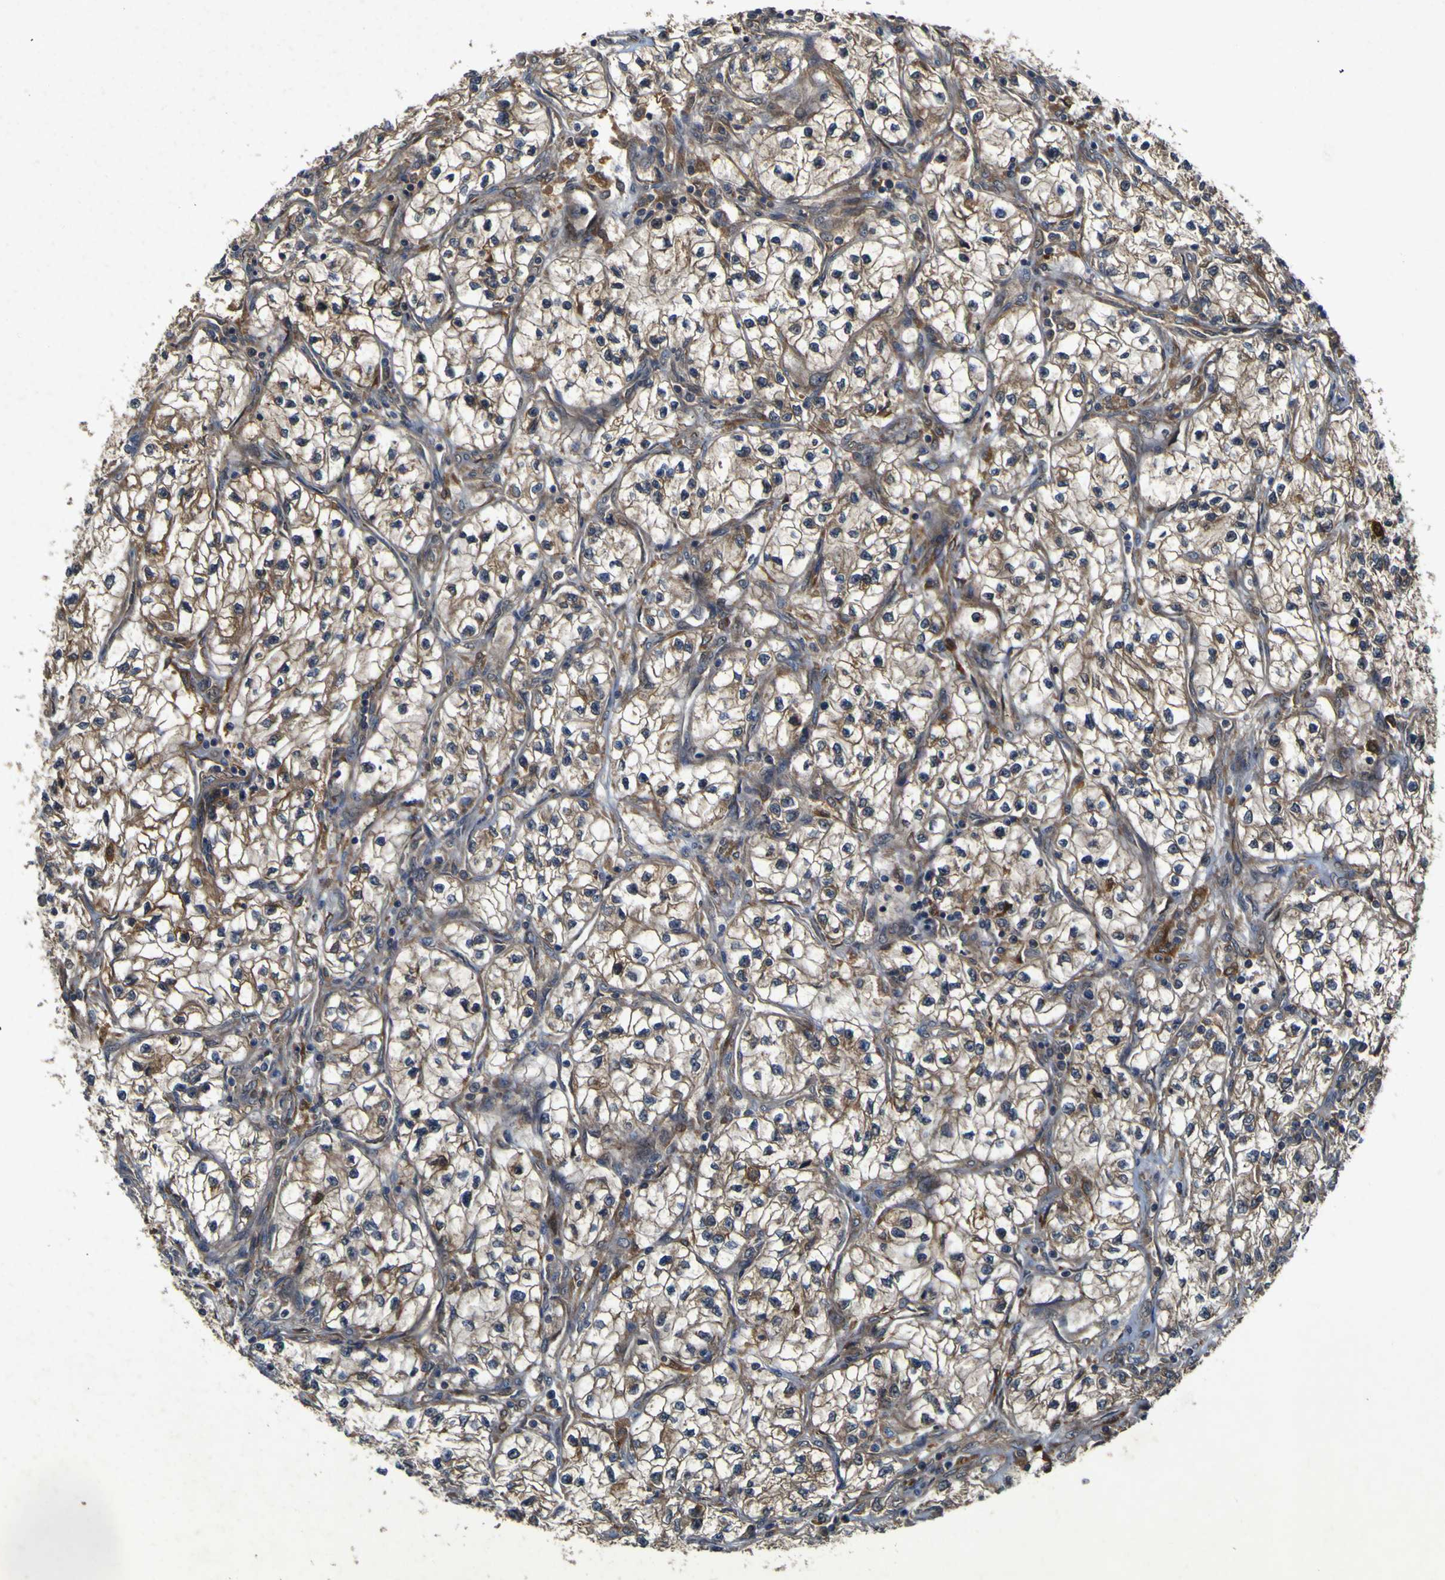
{"staining": {"intensity": "moderate", "quantity": ">75%", "location": "cytoplasmic/membranous"}, "tissue": "renal cancer", "cell_type": "Tumor cells", "image_type": "cancer", "snomed": [{"axis": "morphology", "description": "Adenocarcinoma, NOS"}, {"axis": "topography", "description": "Kidney"}], "caption": "This histopathology image shows renal cancer (adenocarcinoma) stained with immunohistochemistry to label a protein in brown. The cytoplasmic/membranous of tumor cells show moderate positivity for the protein. Nuclei are counter-stained blue.", "gene": "IRAK2", "patient": {"sex": "female", "age": 57}}